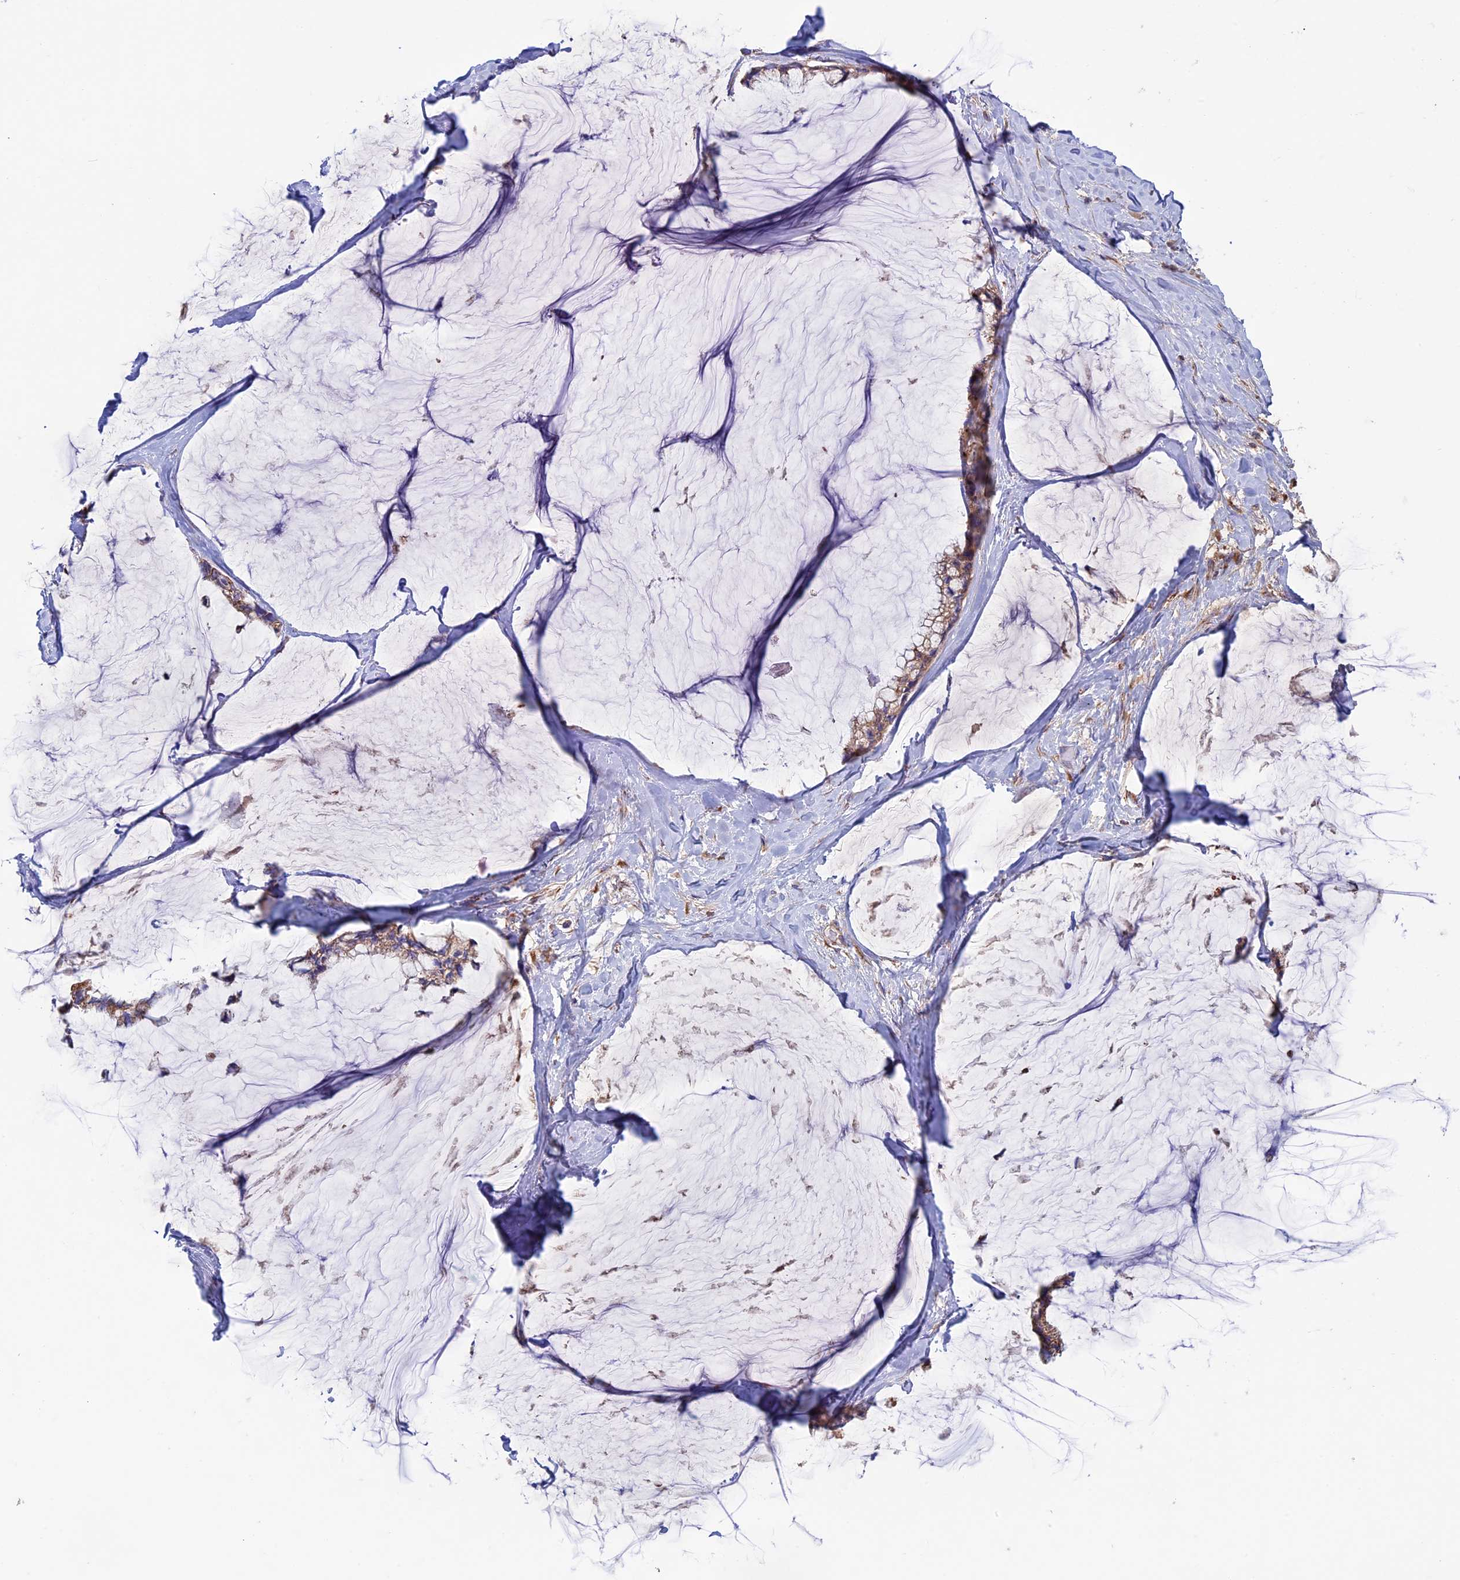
{"staining": {"intensity": "weak", "quantity": ">75%", "location": "cytoplasmic/membranous"}, "tissue": "ovarian cancer", "cell_type": "Tumor cells", "image_type": "cancer", "snomed": [{"axis": "morphology", "description": "Cystadenocarcinoma, mucinous, NOS"}, {"axis": "topography", "description": "Ovary"}], "caption": "Protein analysis of ovarian cancer (mucinous cystadenocarcinoma) tissue exhibits weak cytoplasmic/membranous staining in about >75% of tumor cells. (Stains: DAB (3,3'-diaminobenzidine) in brown, nuclei in blue, Microscopy: brightfield microscopy at high magnification).", "gene": "SLC15A5", "patient": {"sex": "female", "age": 39}}